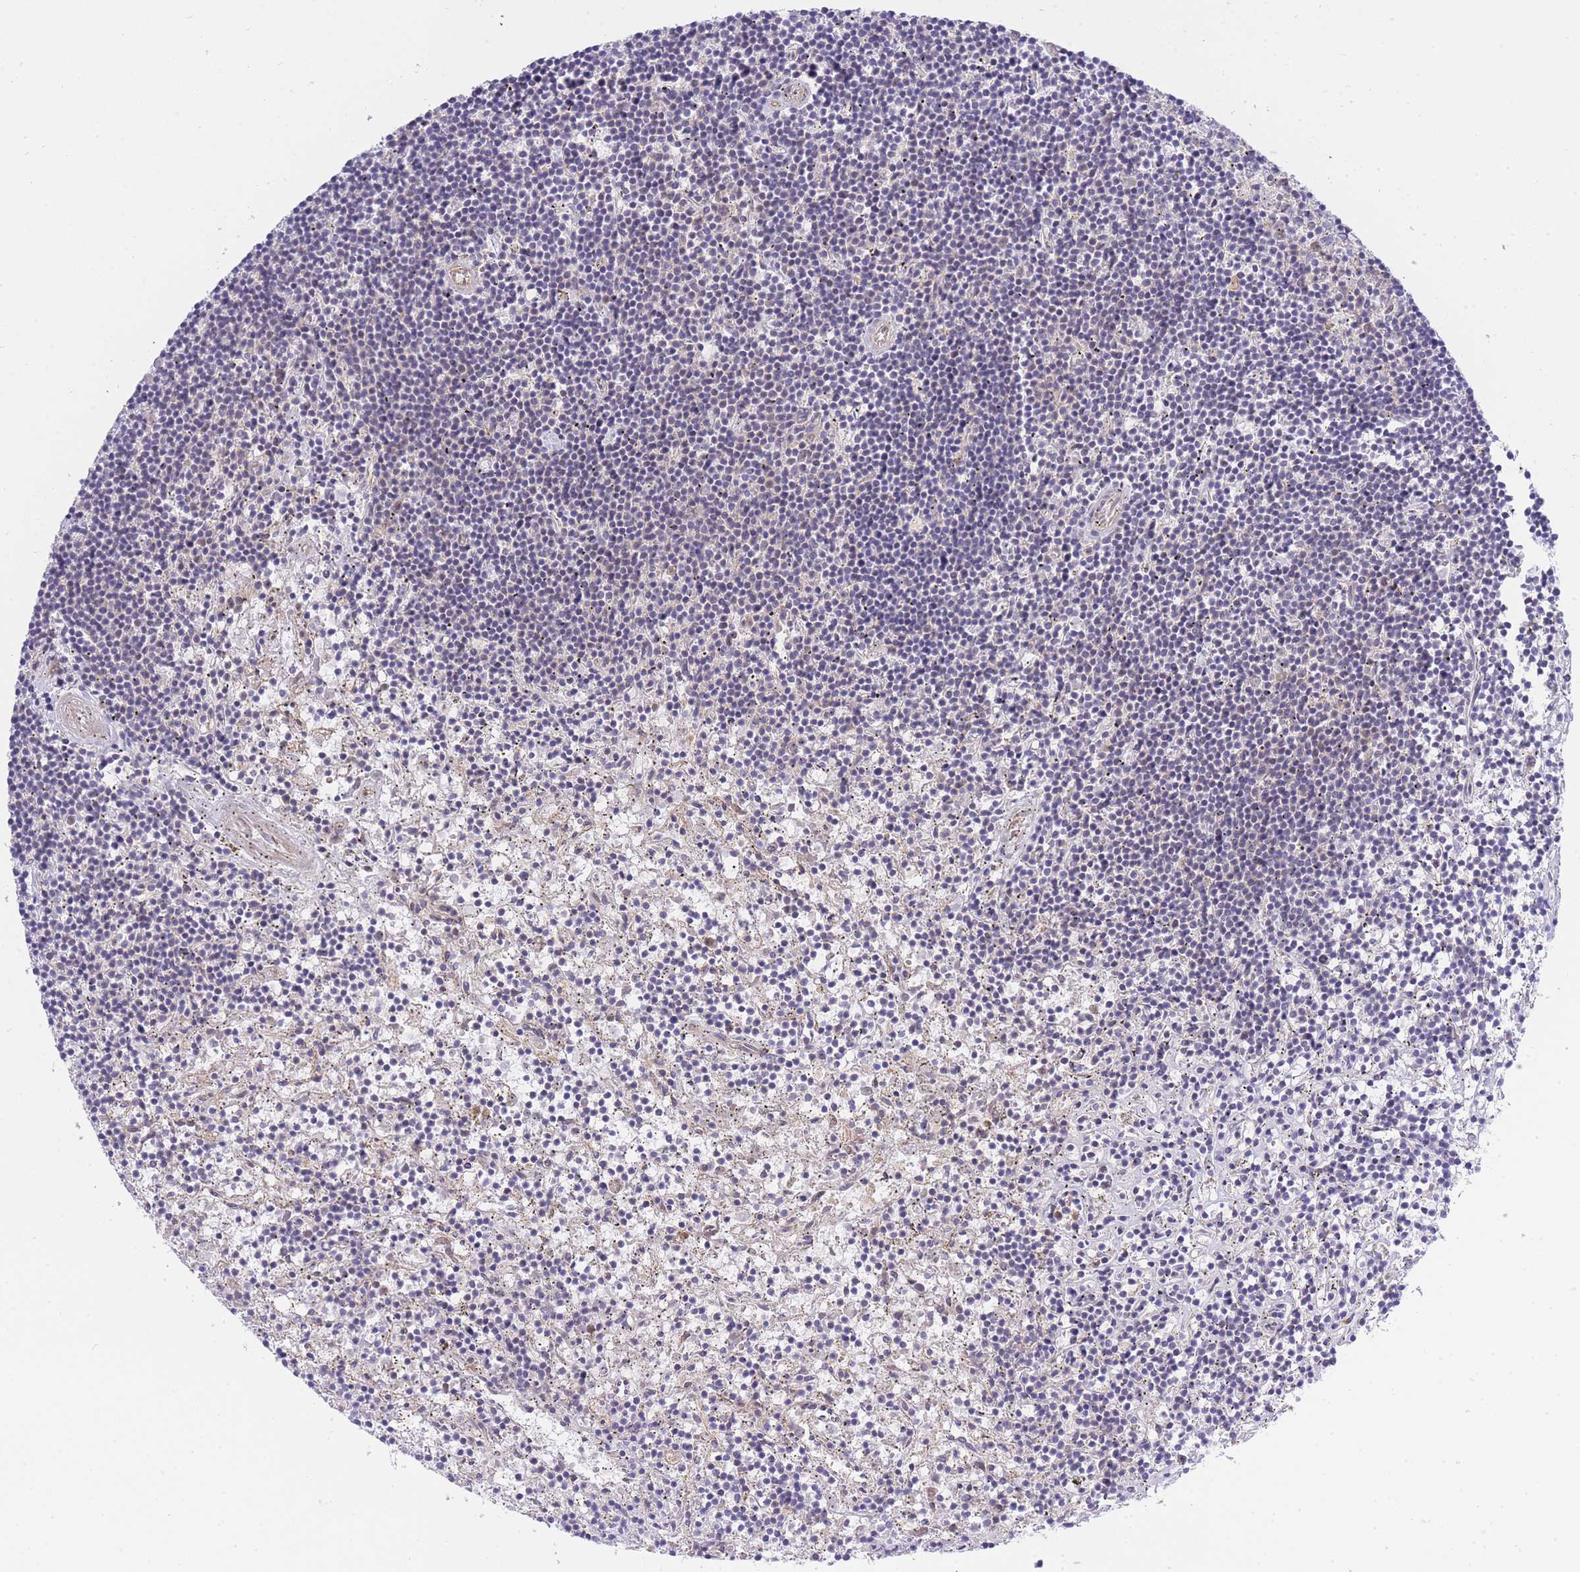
{"staining": {"intensity": "negative", "quantity": "none", "location": "none"}, "tissue": "lymphoma", "cell_type": "Tumor cells", "image_type": "cancer", "snomed": [{"axis": "morphology", "description": "Malignant lymphoma, non-Hodgkin's type, Low grade"}, {"axis": "topography", "description": "Spleen"}], "caption": "The micrograph displays no significant staining in tumor cells of lymphoma.", "gene": "EIF2B2", "patient": {"sex": "male", "age": 76}}